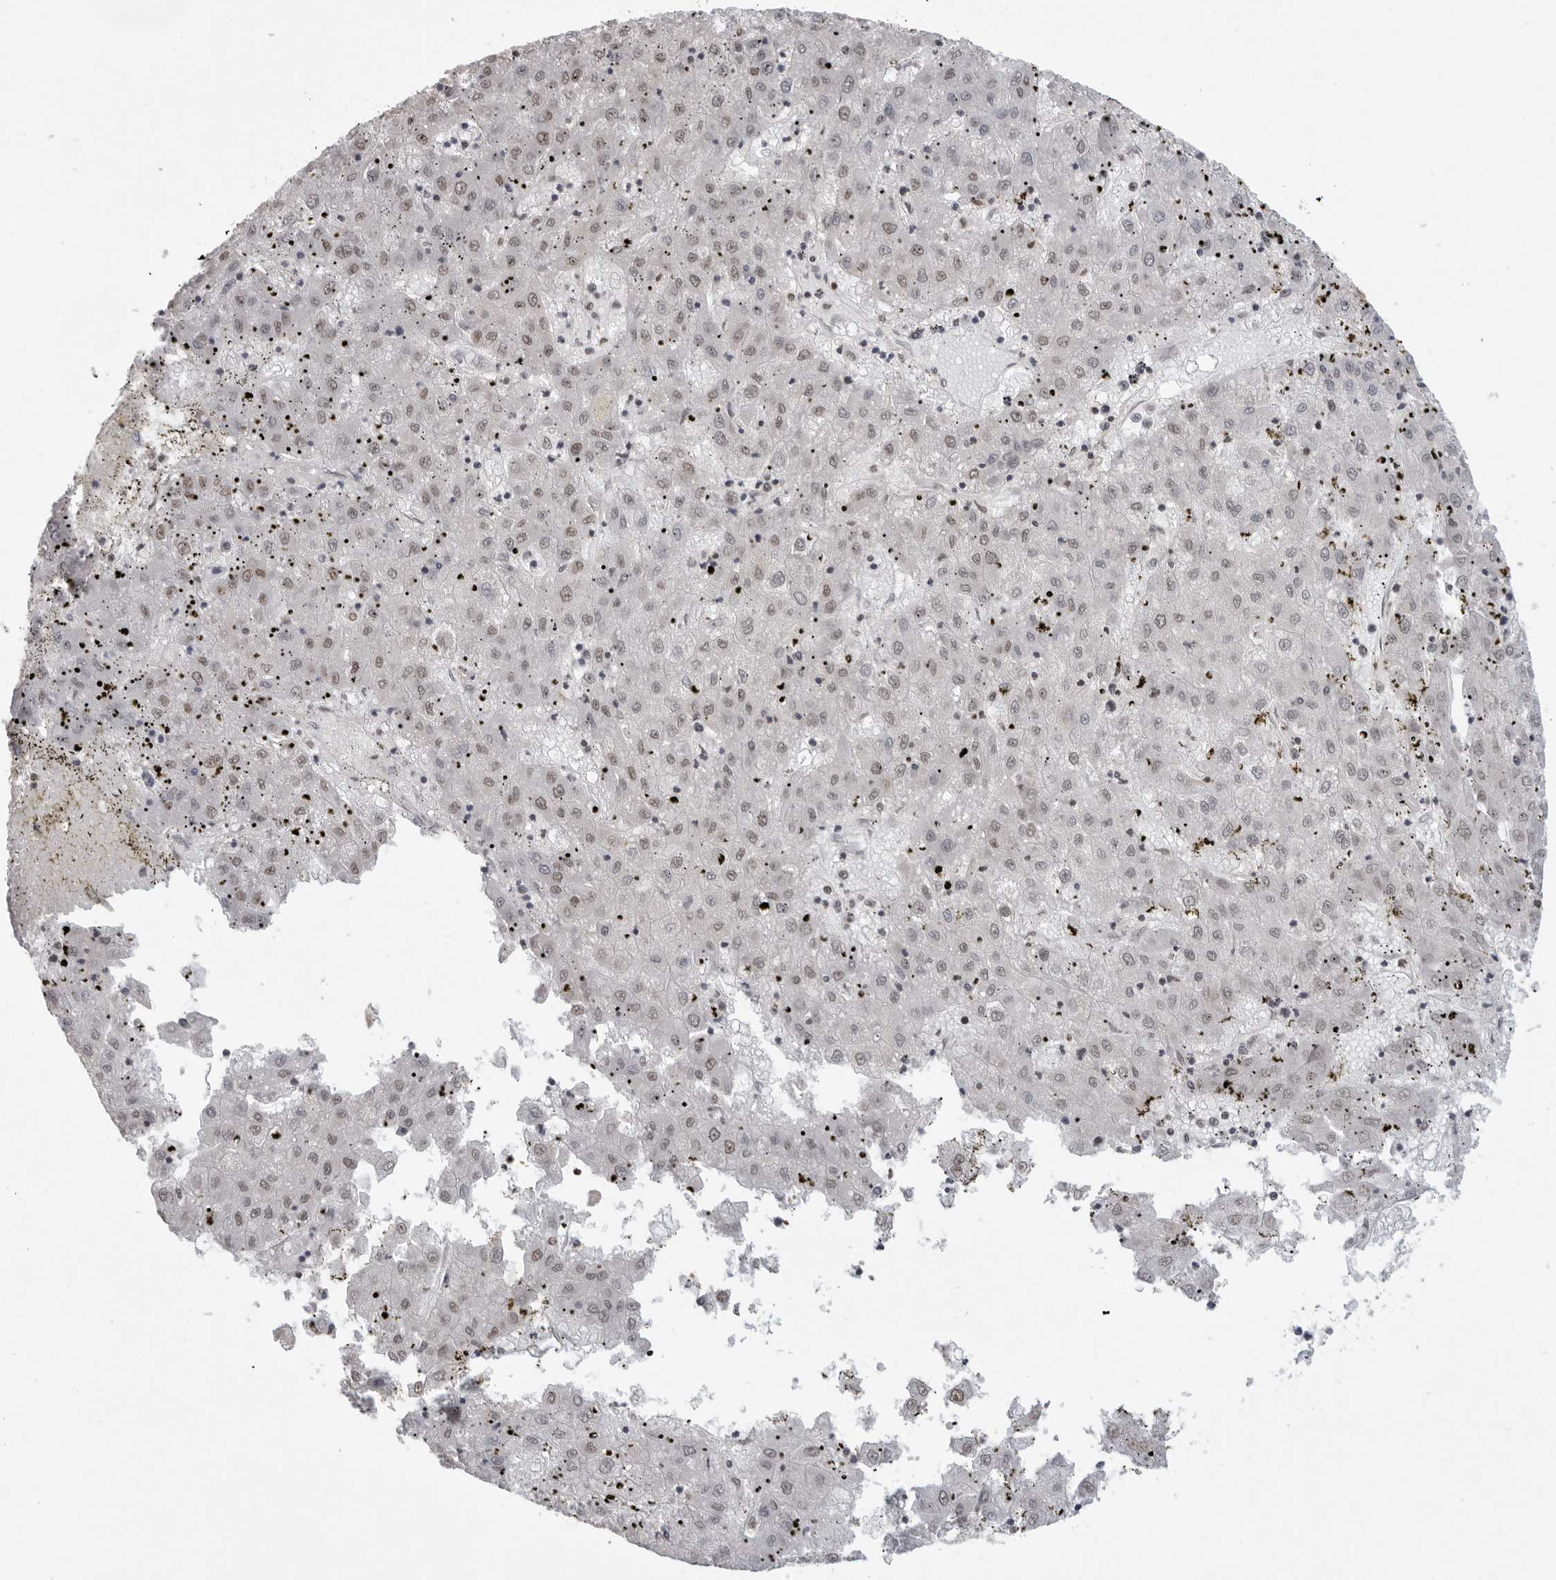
{"staining": {"intensity": "weak", "quantity": ">75%", "location": "nuclear"}, "tissue": "liver cancer", "cell_type": "Tumor cells", "image_type": "cancer", "snomed": [{"axis": "morphology", "description": "Carcinoma, Hepatocellular, NOS"}, {"axis": "topography", "description": "Liver"}], "caption": "Protein staining of liver cancer (hepatocellular carcinoma) tissue shows weak nuclear positivity in approximately >75% of tumor cells. (IHC, brightfield microscopy, high magnification).", "gene": "RPA2", "patient": {"sex": "male", "age": 72}}